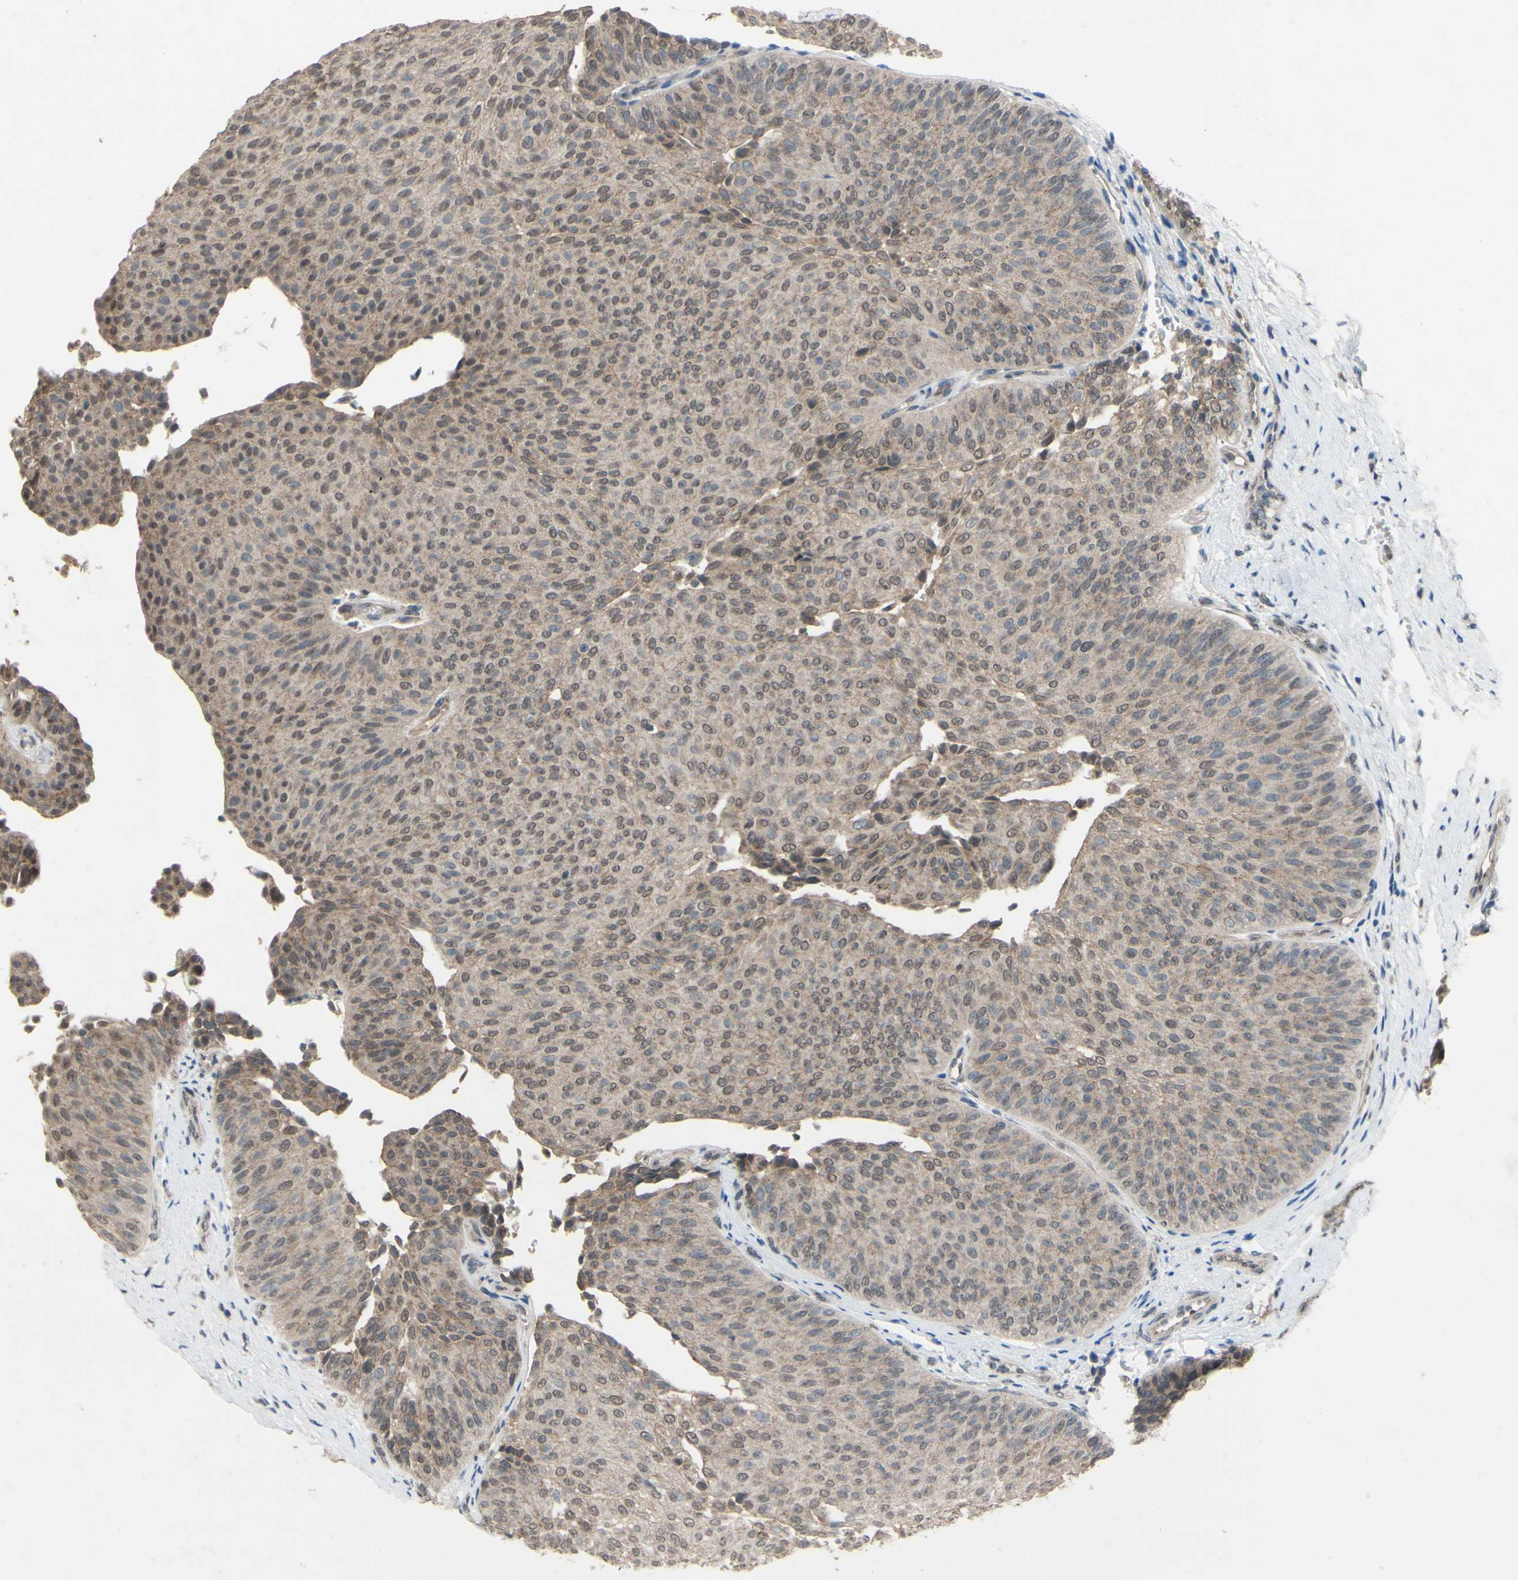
{"staining": {"intensity": "moderate", "quantity": ">75%", "location": "cytoplasmic/membranous"}, "tissue": "urothelial cancer", "cell_type": "Tumor cells", "image_type": "cancer", "snomed": [{"axis": "morphology", "description": "Urothelial carcinoma, Low grade"}, {"axis": "topography", "description": "Urinary bladder"}], "caption": "Protein expression analysis of urothelial cancer demonstrates moderate cytoplasmic/membranous expression in about >75% of tumor cells.", "gene": "CDCP1", "patient": {"sex": "female", "age": 60}}